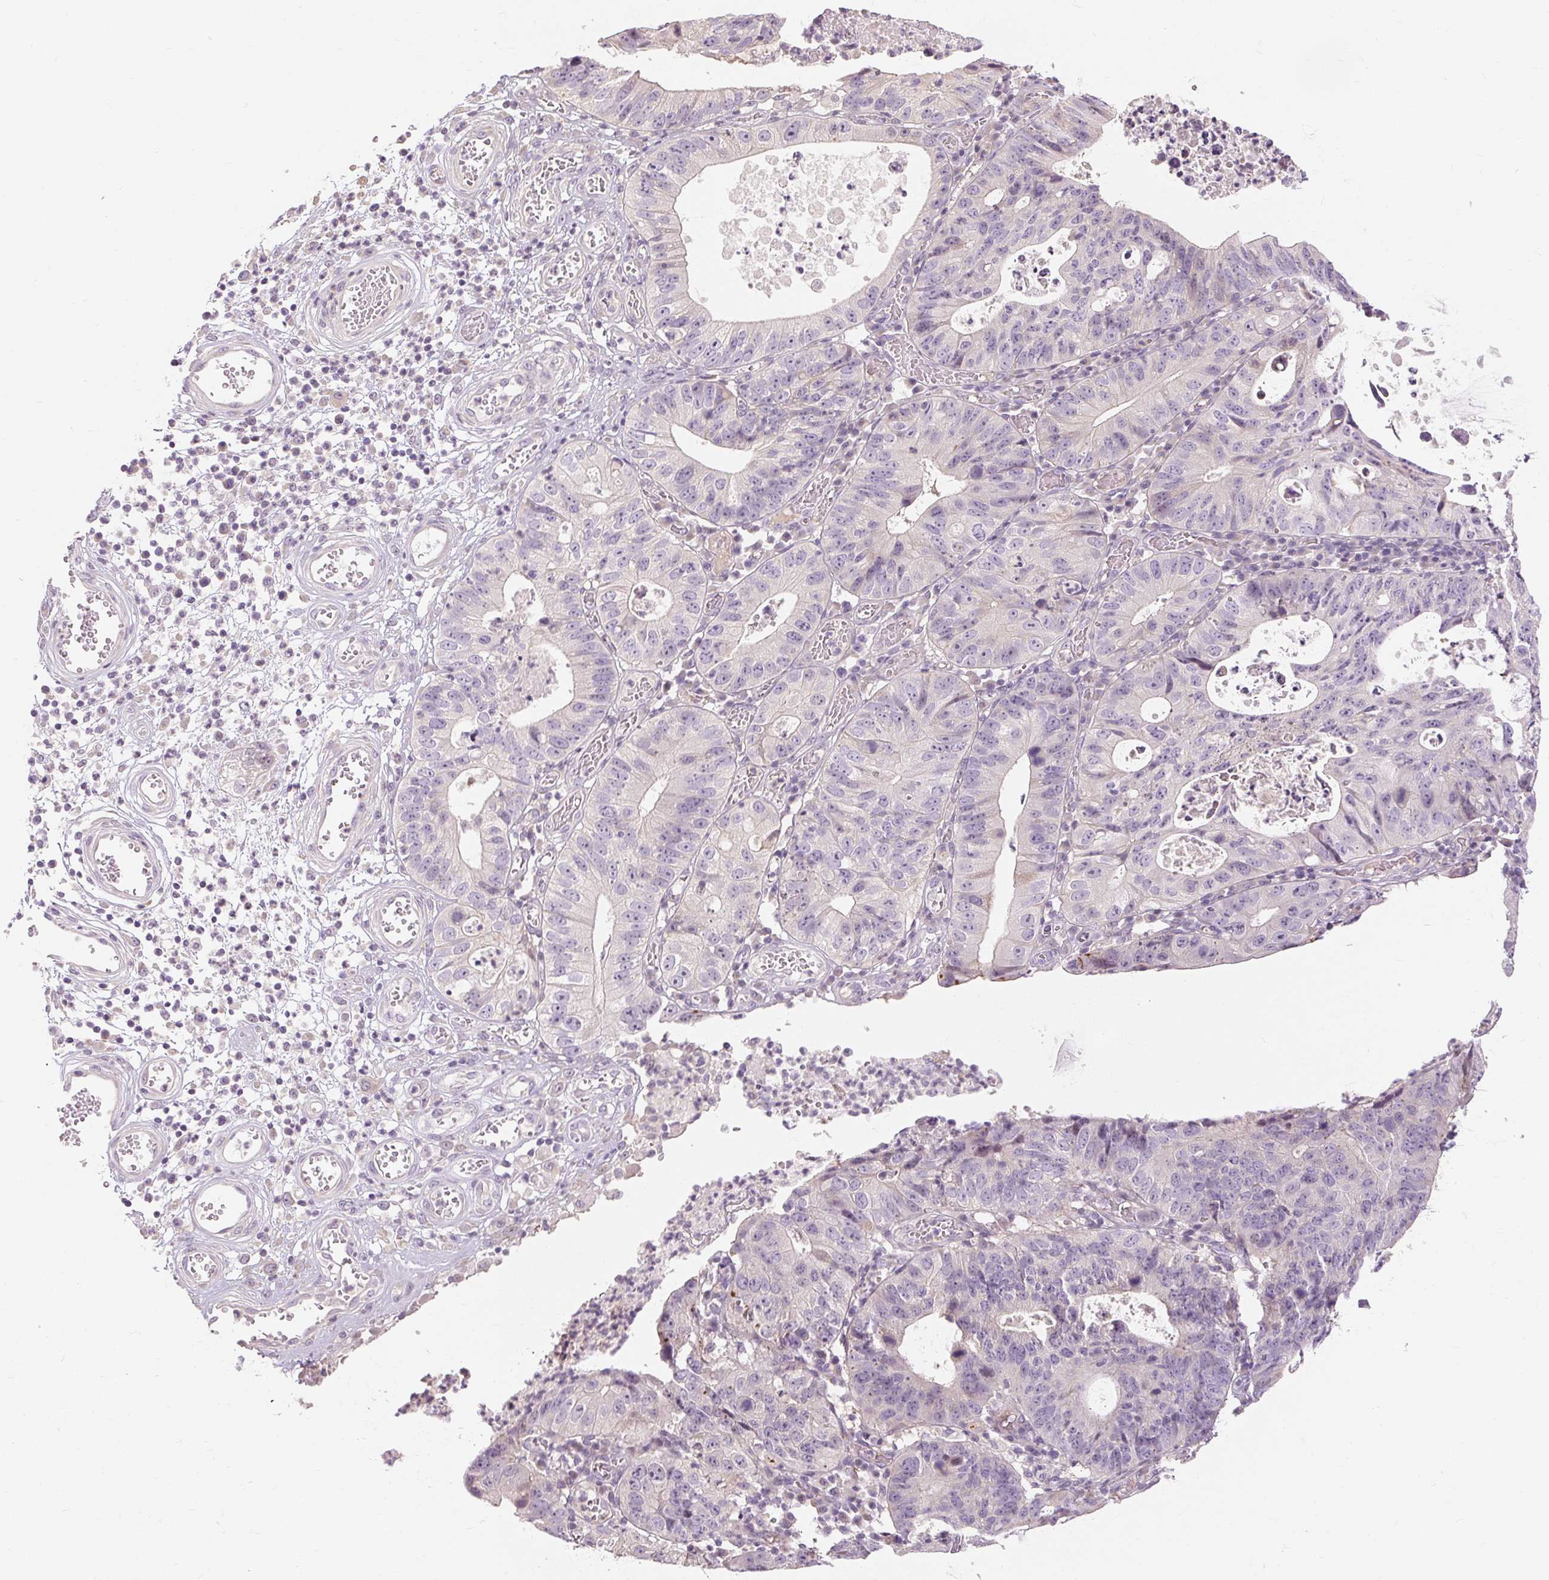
{"staining": {"intensity": "negative", "quantity": "none", "location": "none"}, "tissue": "stomach cancer", "cell_type": "Tumor cells", "image_type": "cancer", "snomed": [{"axis": "morphology", "description": "Adenocarcinoma, NOS"}, {"axis": "topography", "description": "Stomach"}], "caption": "This is a micrograph of immunohistochemistry (IHC) staining of adenocarcinoma (stomach), which shows no positivity in tumor cells. Brightfield microscopy of immunohistochemistry (IHC) stained with DAB (brown) and hematoxylin (blue), captured at high magnification.", "gene": "CAPN3", "patient": {"sex": "male", "age": 59}}